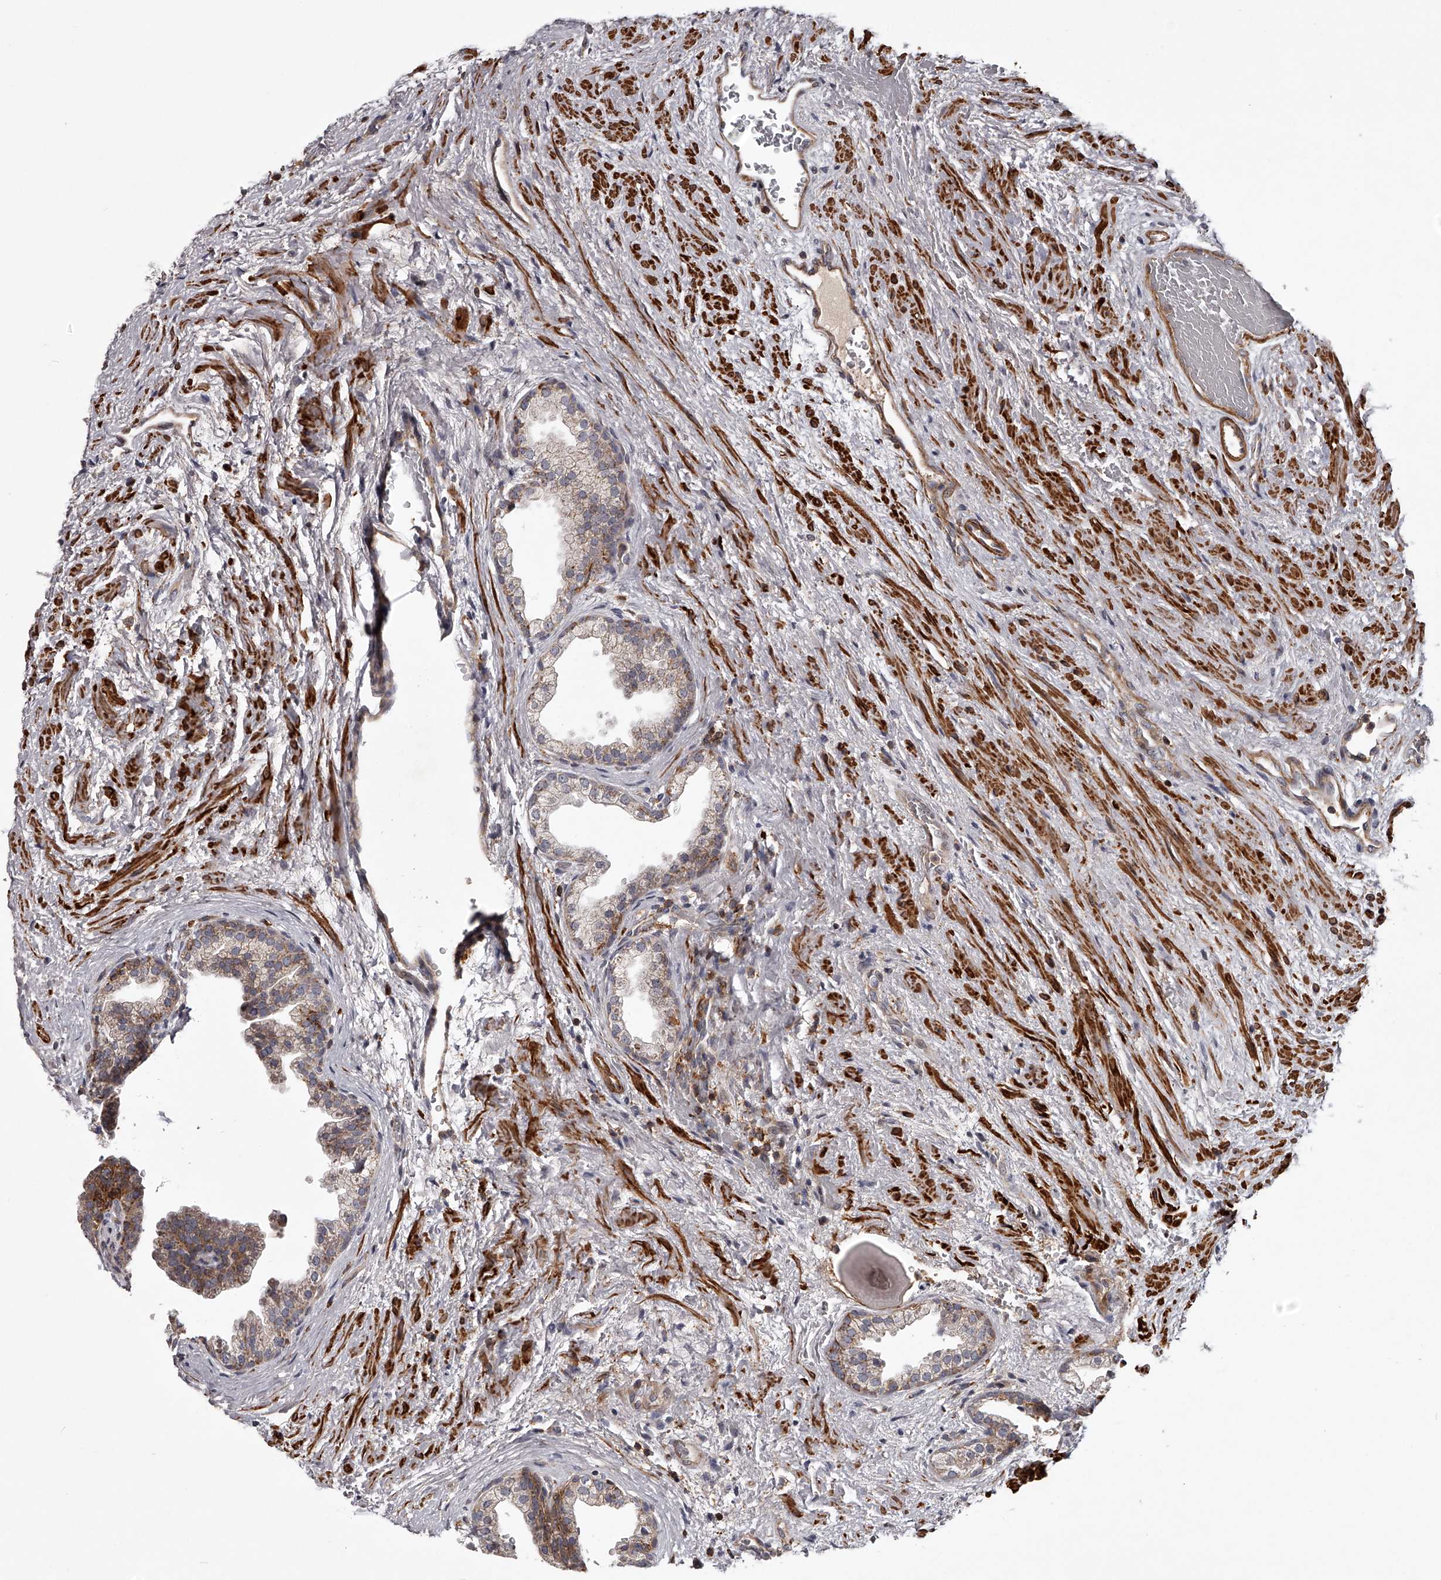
{"staining": {"intensity": "moderate", "quantity": "25%-75%", "location": "cytoplasmic/membranous"}, "tissue": "prostate", "cell_type": "Glandular cells", "image_type": "normal", "snomed": [{"axis": "morphology", "description": "Normal tissue, NOS"}, {"axis": "topography", "description": "Prostate"}], "caption": "A brown stain highlights moderate cytoplasmic/membranous expression of a protein in glandular cells of unremarkable prostate.", "gene": "RRP36", "patient": {"sex": "male", "age": 48}}